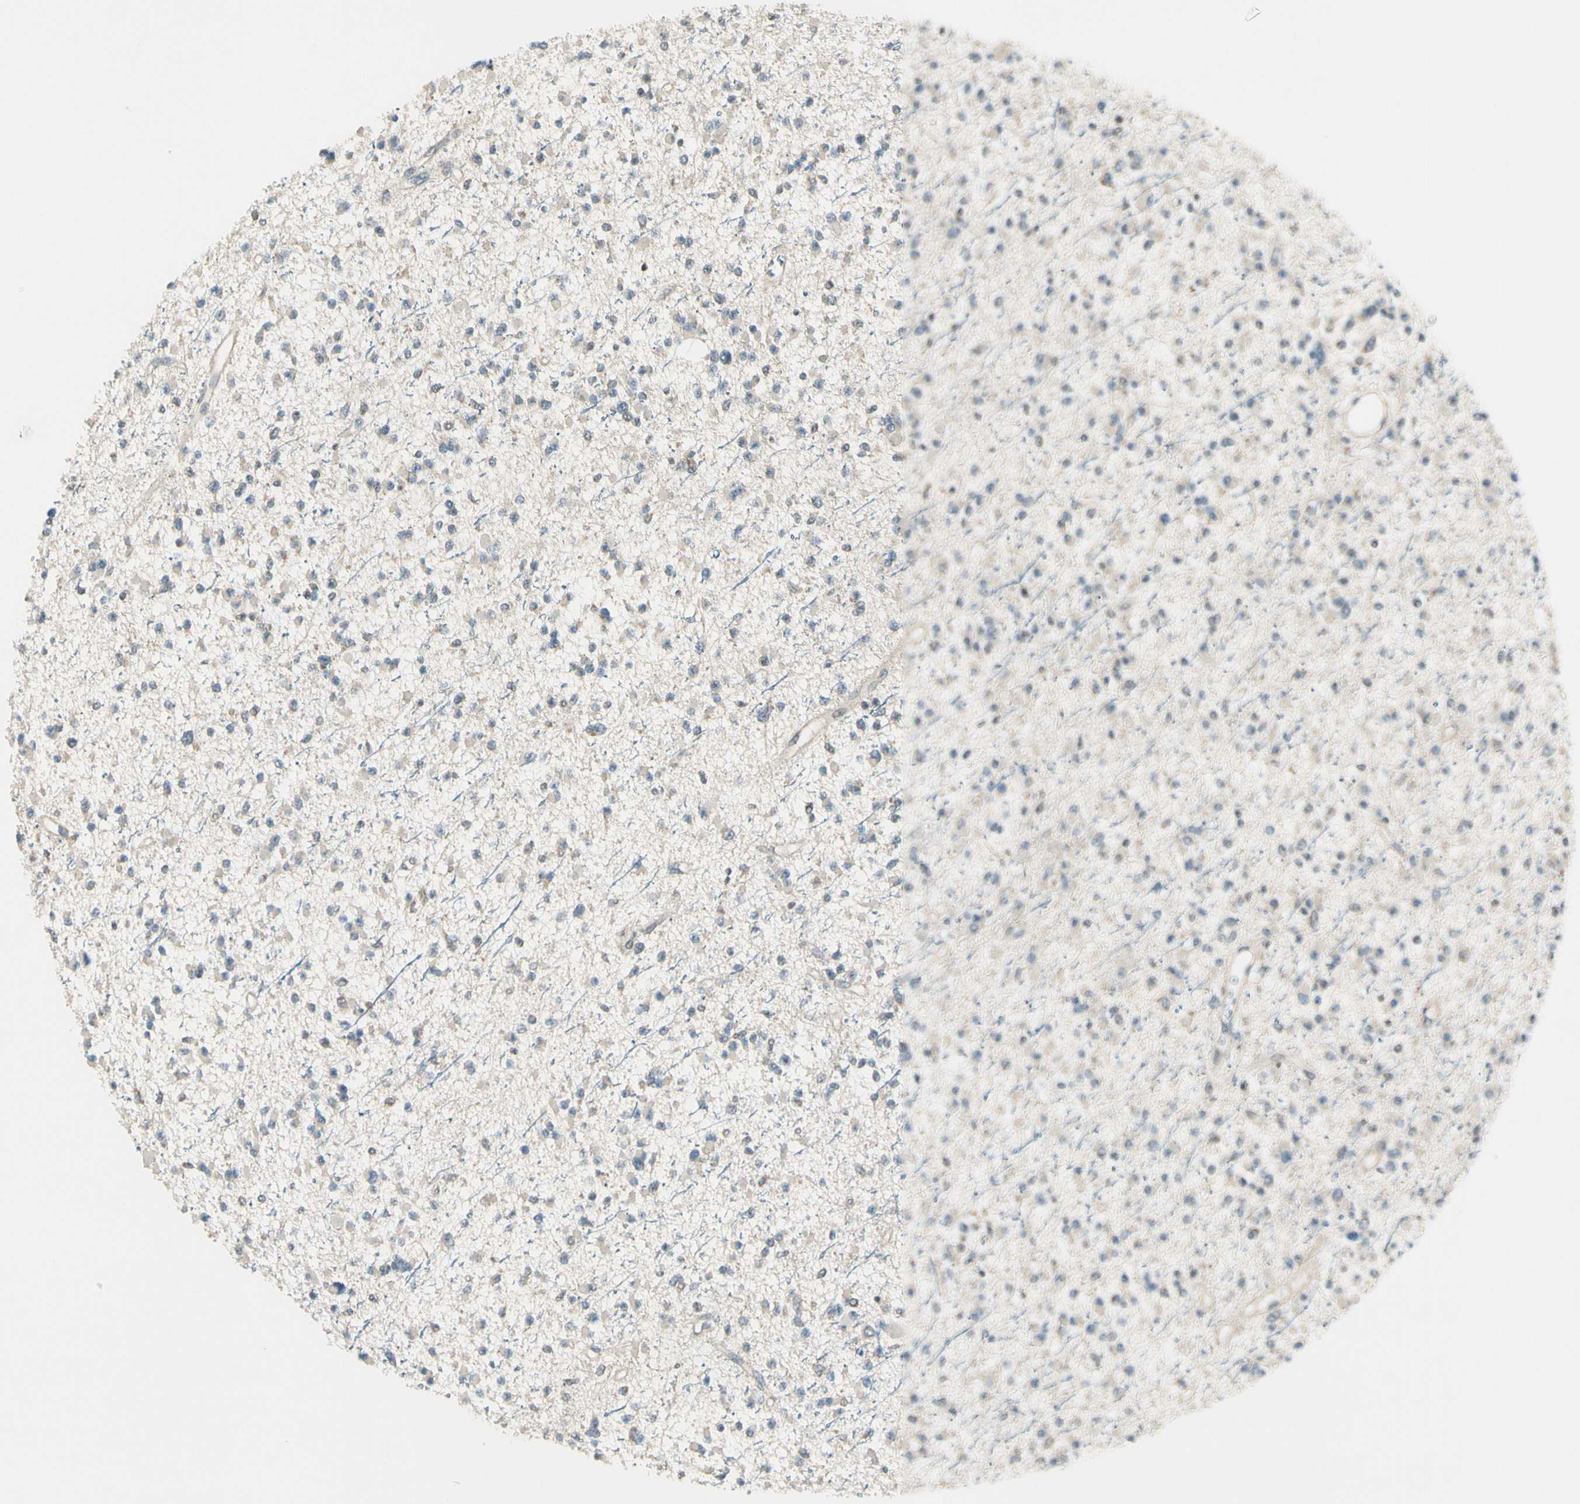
{"staining": {"intensity": "weak", "quantity": "<25%", "location": "cytoplasmic/membranous"}, "tissue": "glioma", "cell_type": "Tumor cells", "image_type": "cancer", "snomed": [{"axis": "morphology", "description": "Glioma, malignant, Low grade"}, {"axis": "topography", "description": "Brain"}], "caption": "IHC of glioma demonstrates no positivity in tumor cells. (Immunohistochemistry, brightfield microscopy, high magnification).", "gene": "SVBP", "patient": {"sex": "female", "age": 22}}